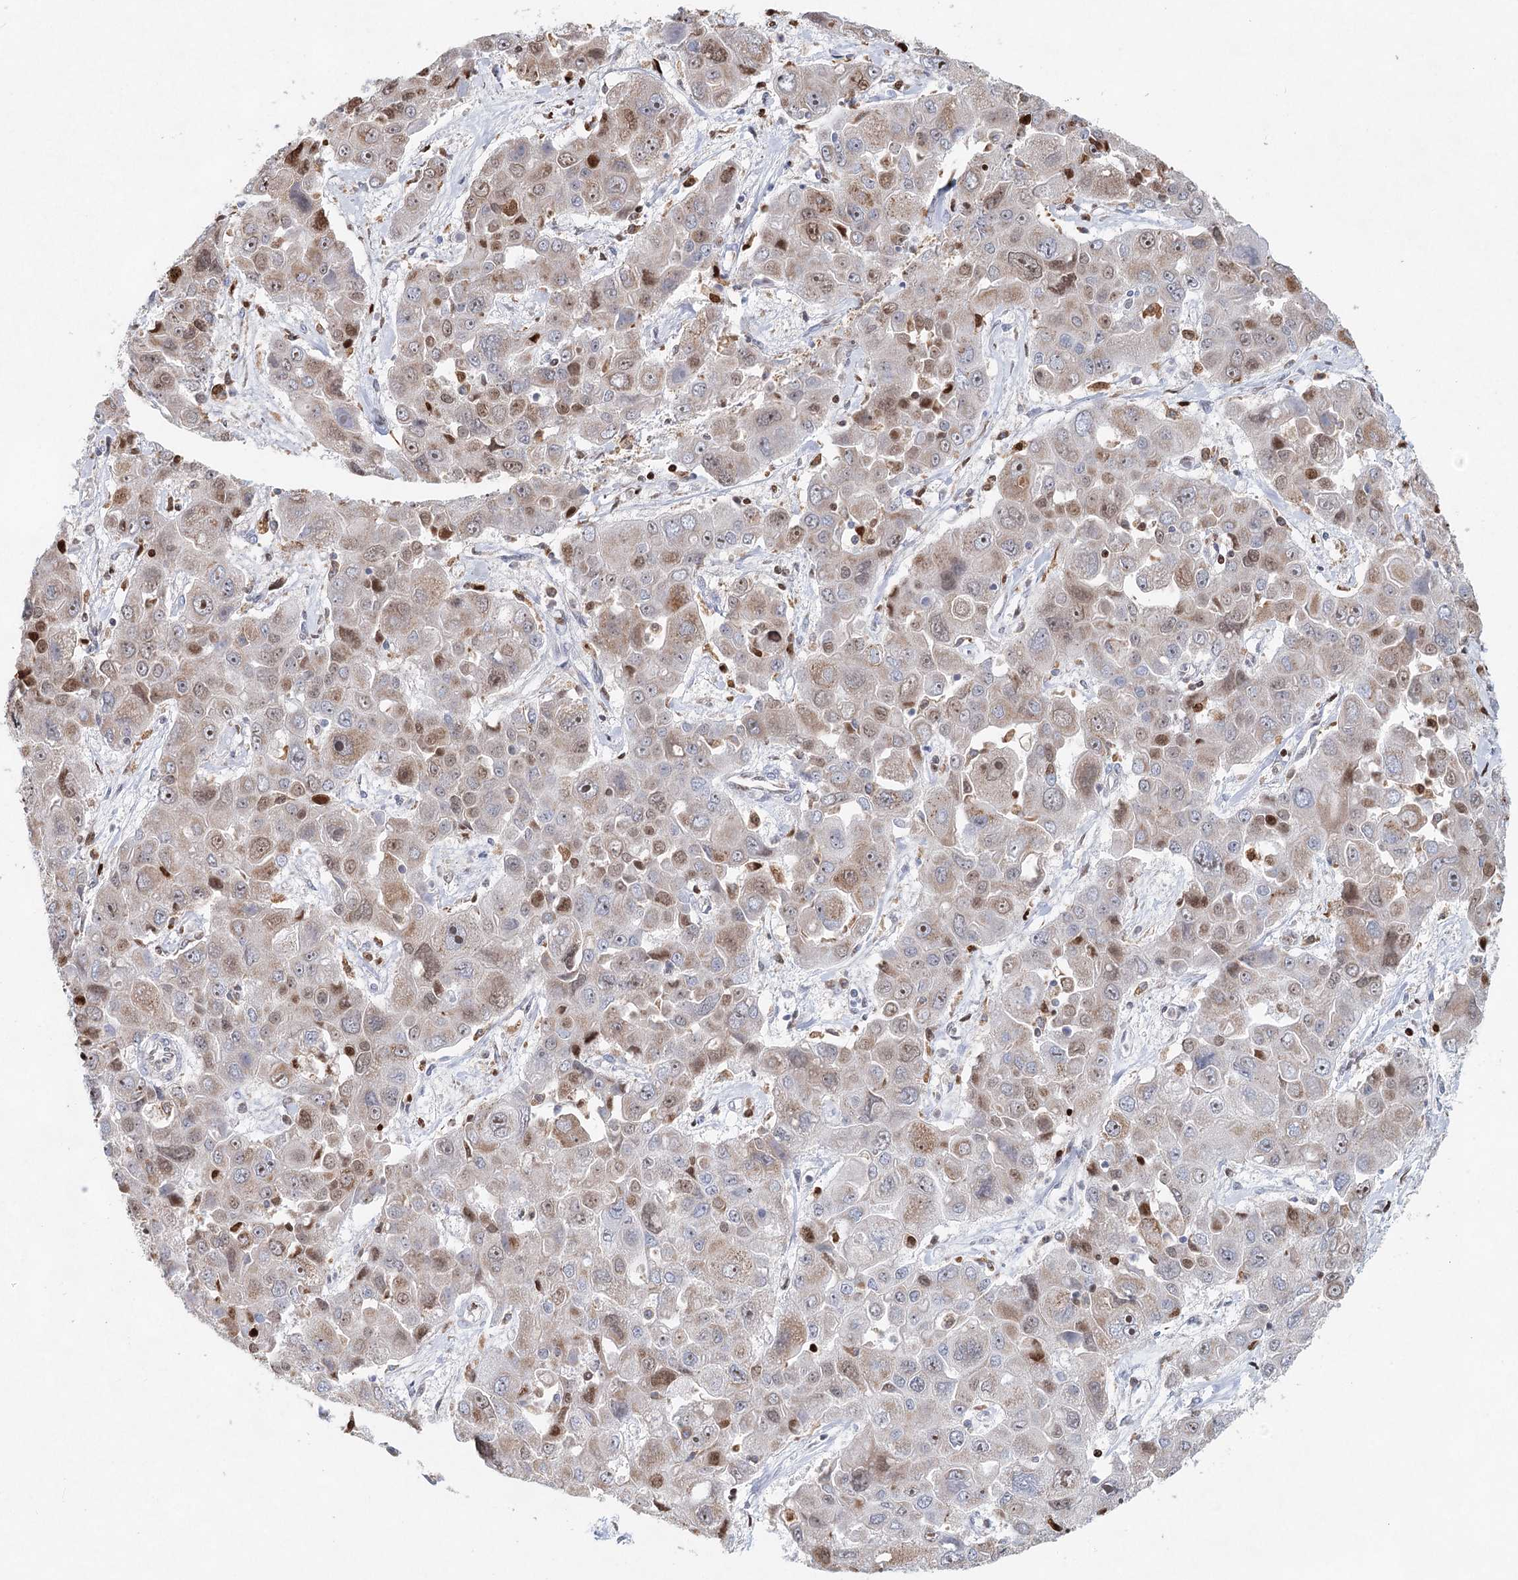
{"staining": {"intensity": "moderate", "quantity": "25%-75%", "location": "cytoplasmic/membranous,nuclear"}, "tissue": "liver cancer", "cell_type": "Tumor cells", "image_type": "cancer", "snomed": [{"axis": "morphology", "description": "Cholangiocarcinoma"}, {"axis": "topography", "description": "Liver"}], "caption": "Cholangiocarcinoma (liver) stained for a protein displays moderate cytoplasmic/membranous and nuclear positivity in tumor cells. The staining was performed using DAB to visualize the protein expression in brown, while the nuclei were stained in blue with hematoxylin (Magnification: 20x).", "gene": "XPO6", "patient": {"sex": "male", "age": 67}}